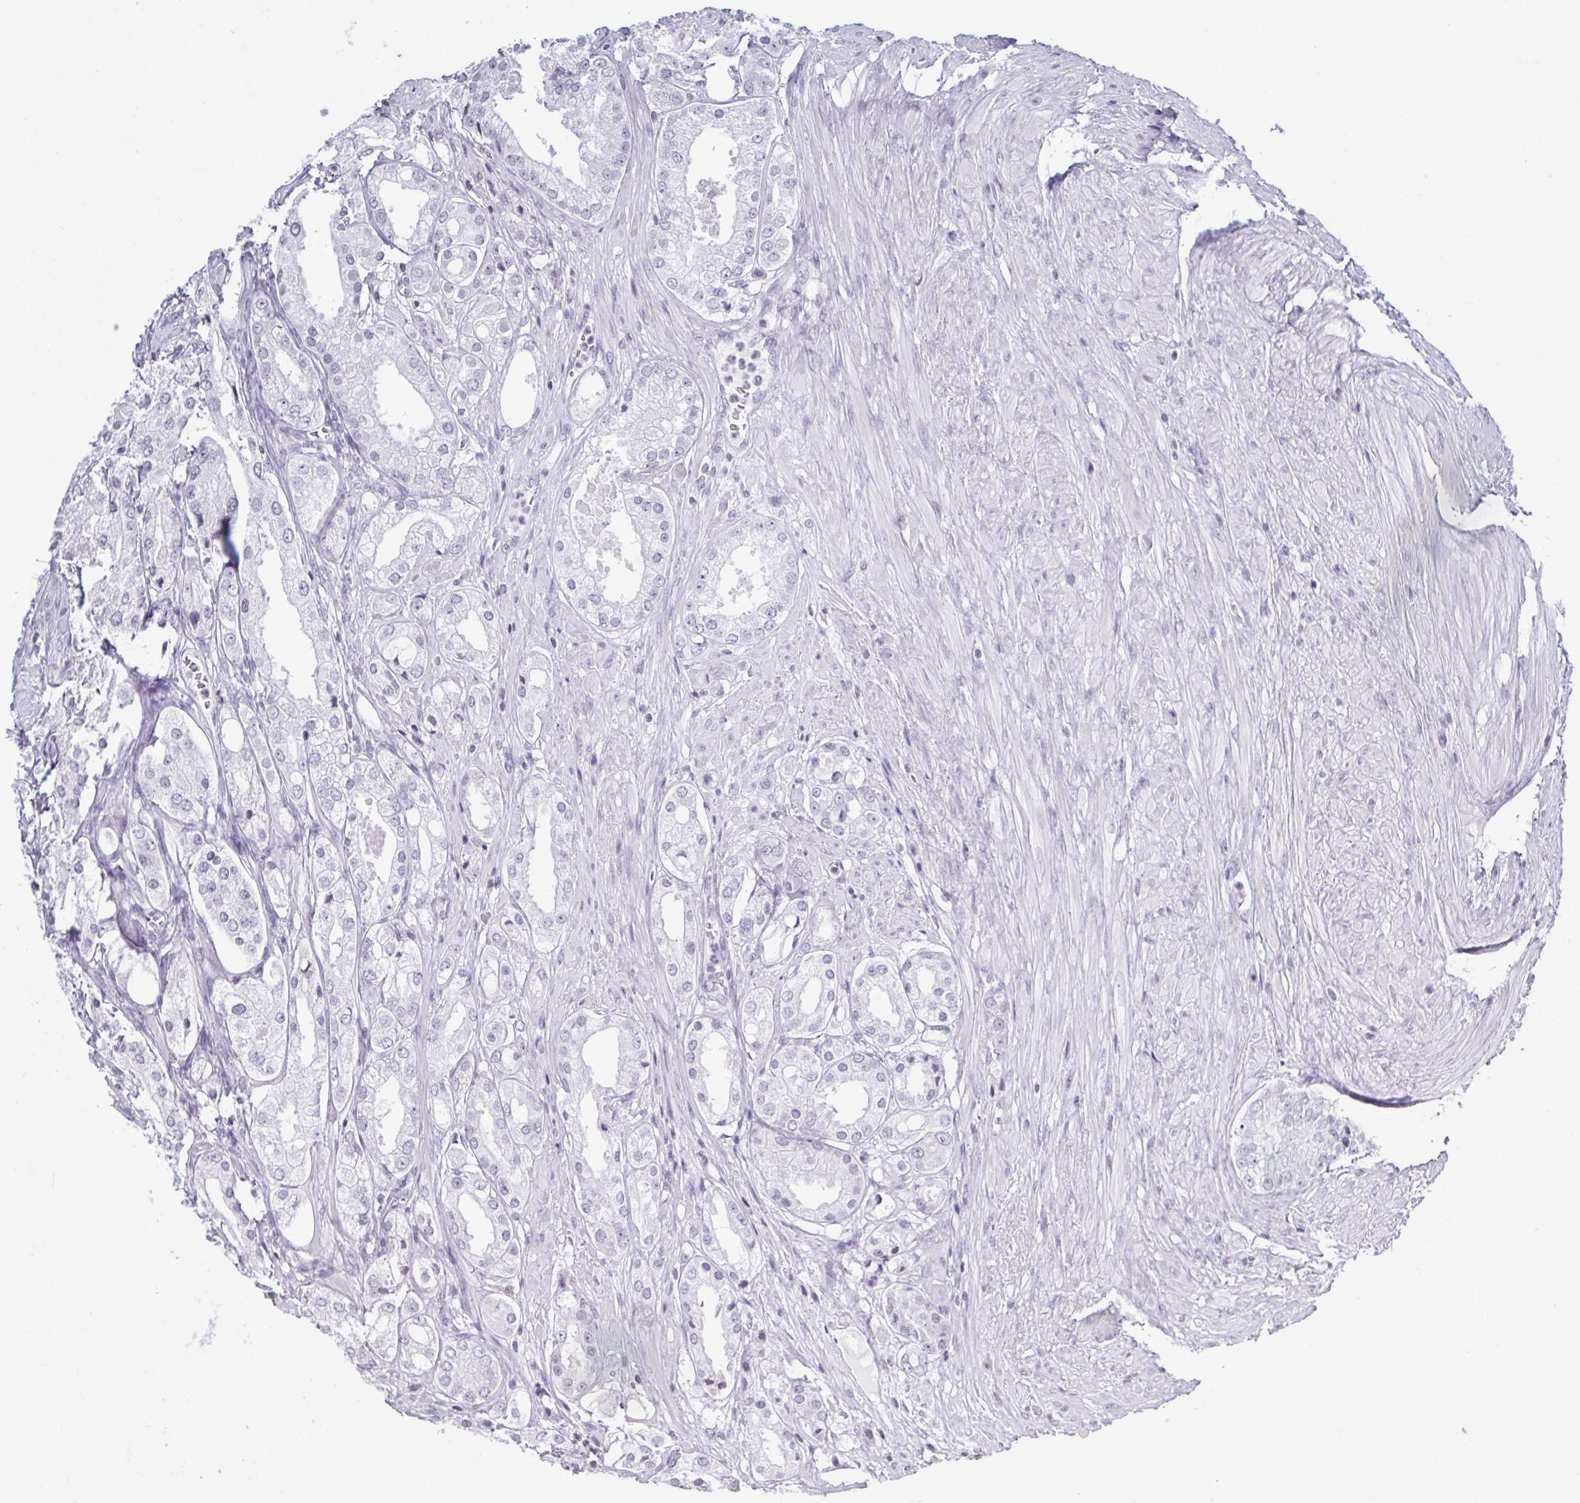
{"staining": {"intensity": "negative", "quantity": "none", "location": "none"}, "tissue": "prostate cancer", "cell_type": "Tumor cells", "image_type": "cancer", "snomed": [{"axis": "morphology", "description": "Adenocarcinoma, Low grade"}, {"axis": "topography", "description": "Prostate"}], "caption": "Prostate cancer stained for a protein using IHC reveals no staining tumor cells.", "gene": "VCY1B", "patient": {"sex": "male", "age": 68}}